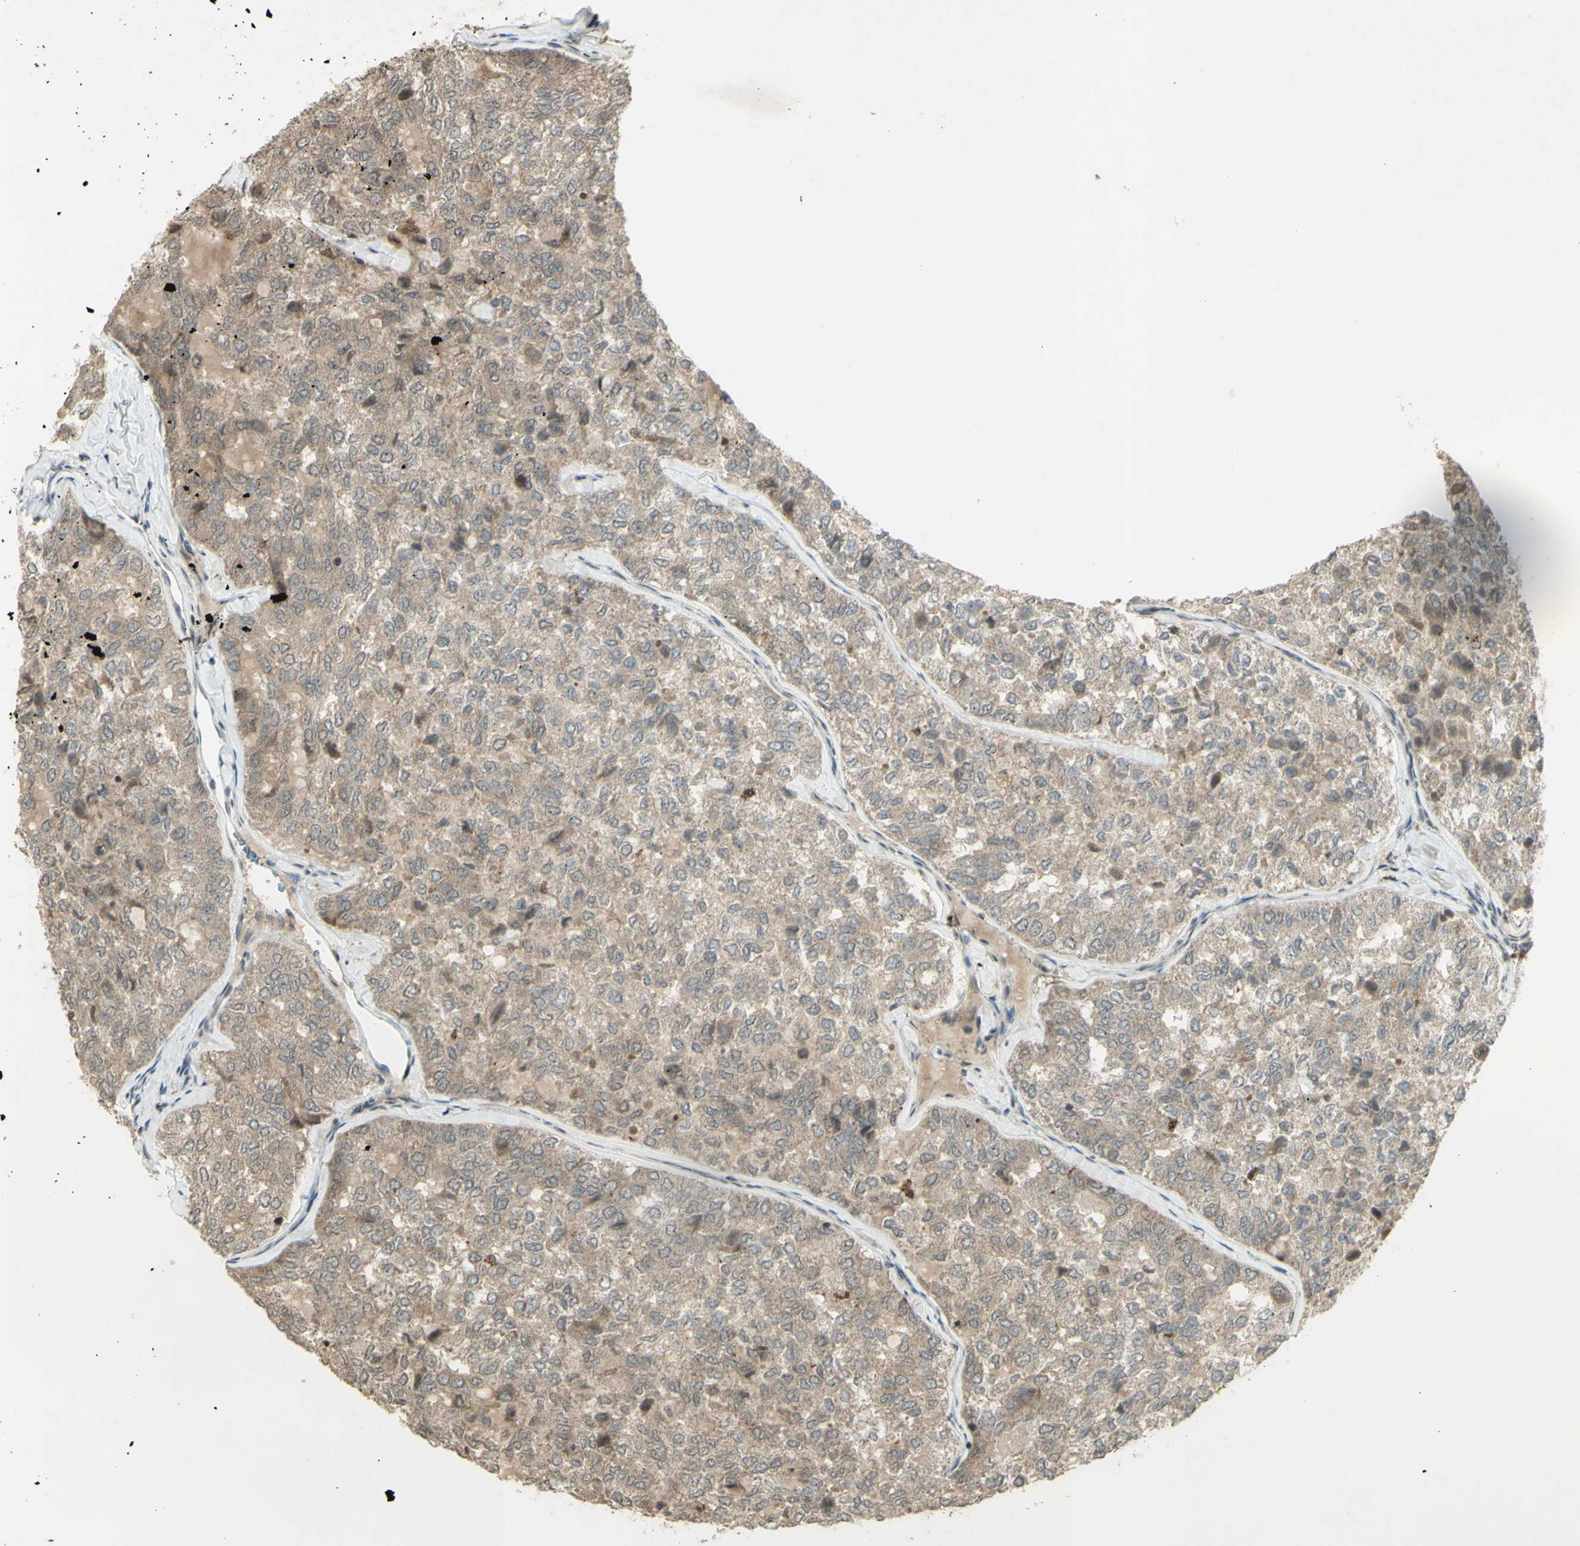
{"staining": {"intensity": "weak", "quantity": ">75%", "location": "cytoplasmic/membranous"}, "tissue": "thyroid cancer", "cell_type": "Tumor cells", "image_type": "cancer", "snomed": [{"axis": "morphology", "description": "Follicular adenoma carcinoma, NOS"}, {"axis": "topography", "description": "Thyroid gland"}], "caption": "The micrograph demonstrates a brown stain indicating the presence of a protein in the cytoplasmic/membranous of tumor cells in follicular adenoma carcinoma (thyroid).", "gene": "BLNK", "patient": {"sex": "male", "age": 75}}